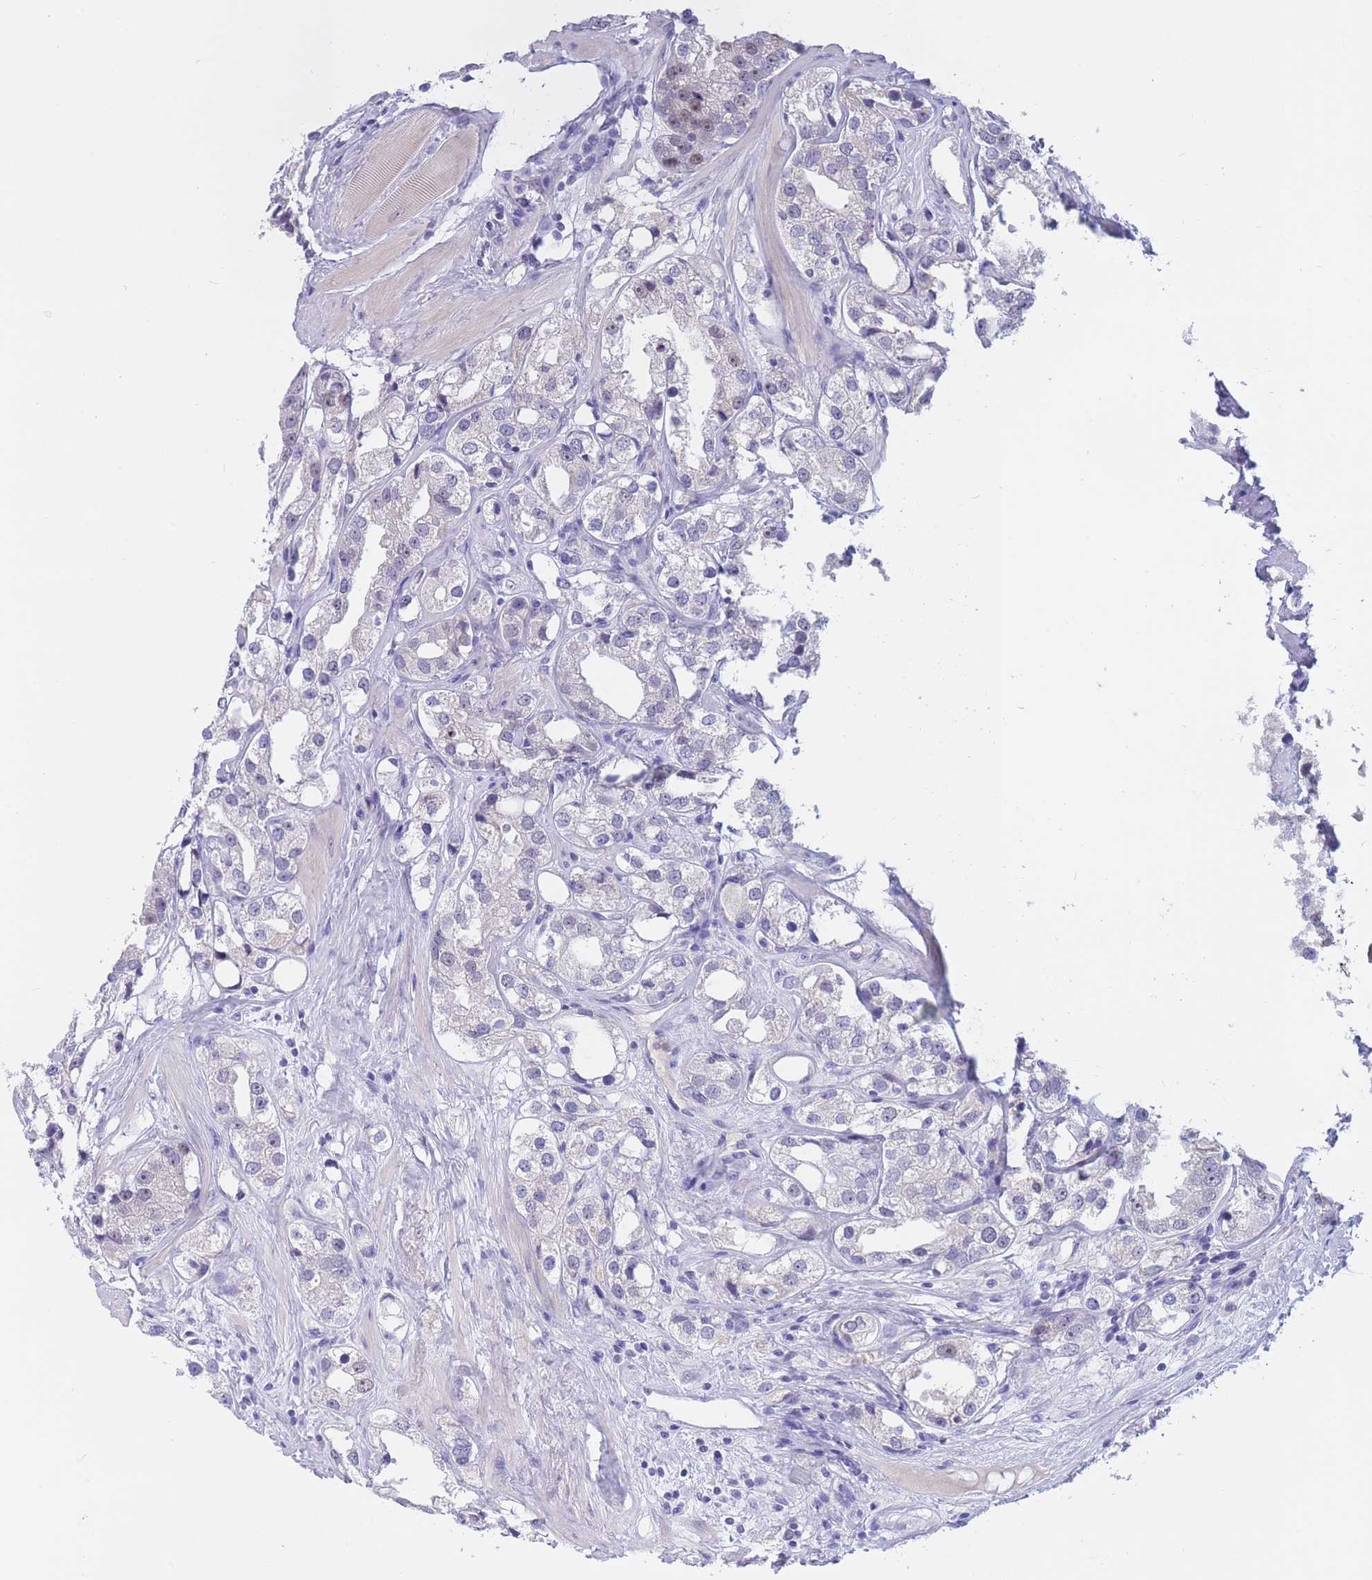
{"staining": {"intensity": "weak", "quantity": "<25%", "location": "nuclear"}, "tissue": "prostate cancer", "cell_type": "Tumor cells", "image_type": "cancer", "snomed": [{"axis": "morphology", "description": "Adenocarcinoma, NOS"}, {"axis": "topography", "description": "Prostate"}], "caption": "Image shows no protein positivity in tumor cells of adenocarcinoma (prostate) tissue. (Immunohistochemistry (ihc), brightfield microscopy, high magnification).", "gene": "BOP1", "patient": {"sex": "male", "age": 79}}